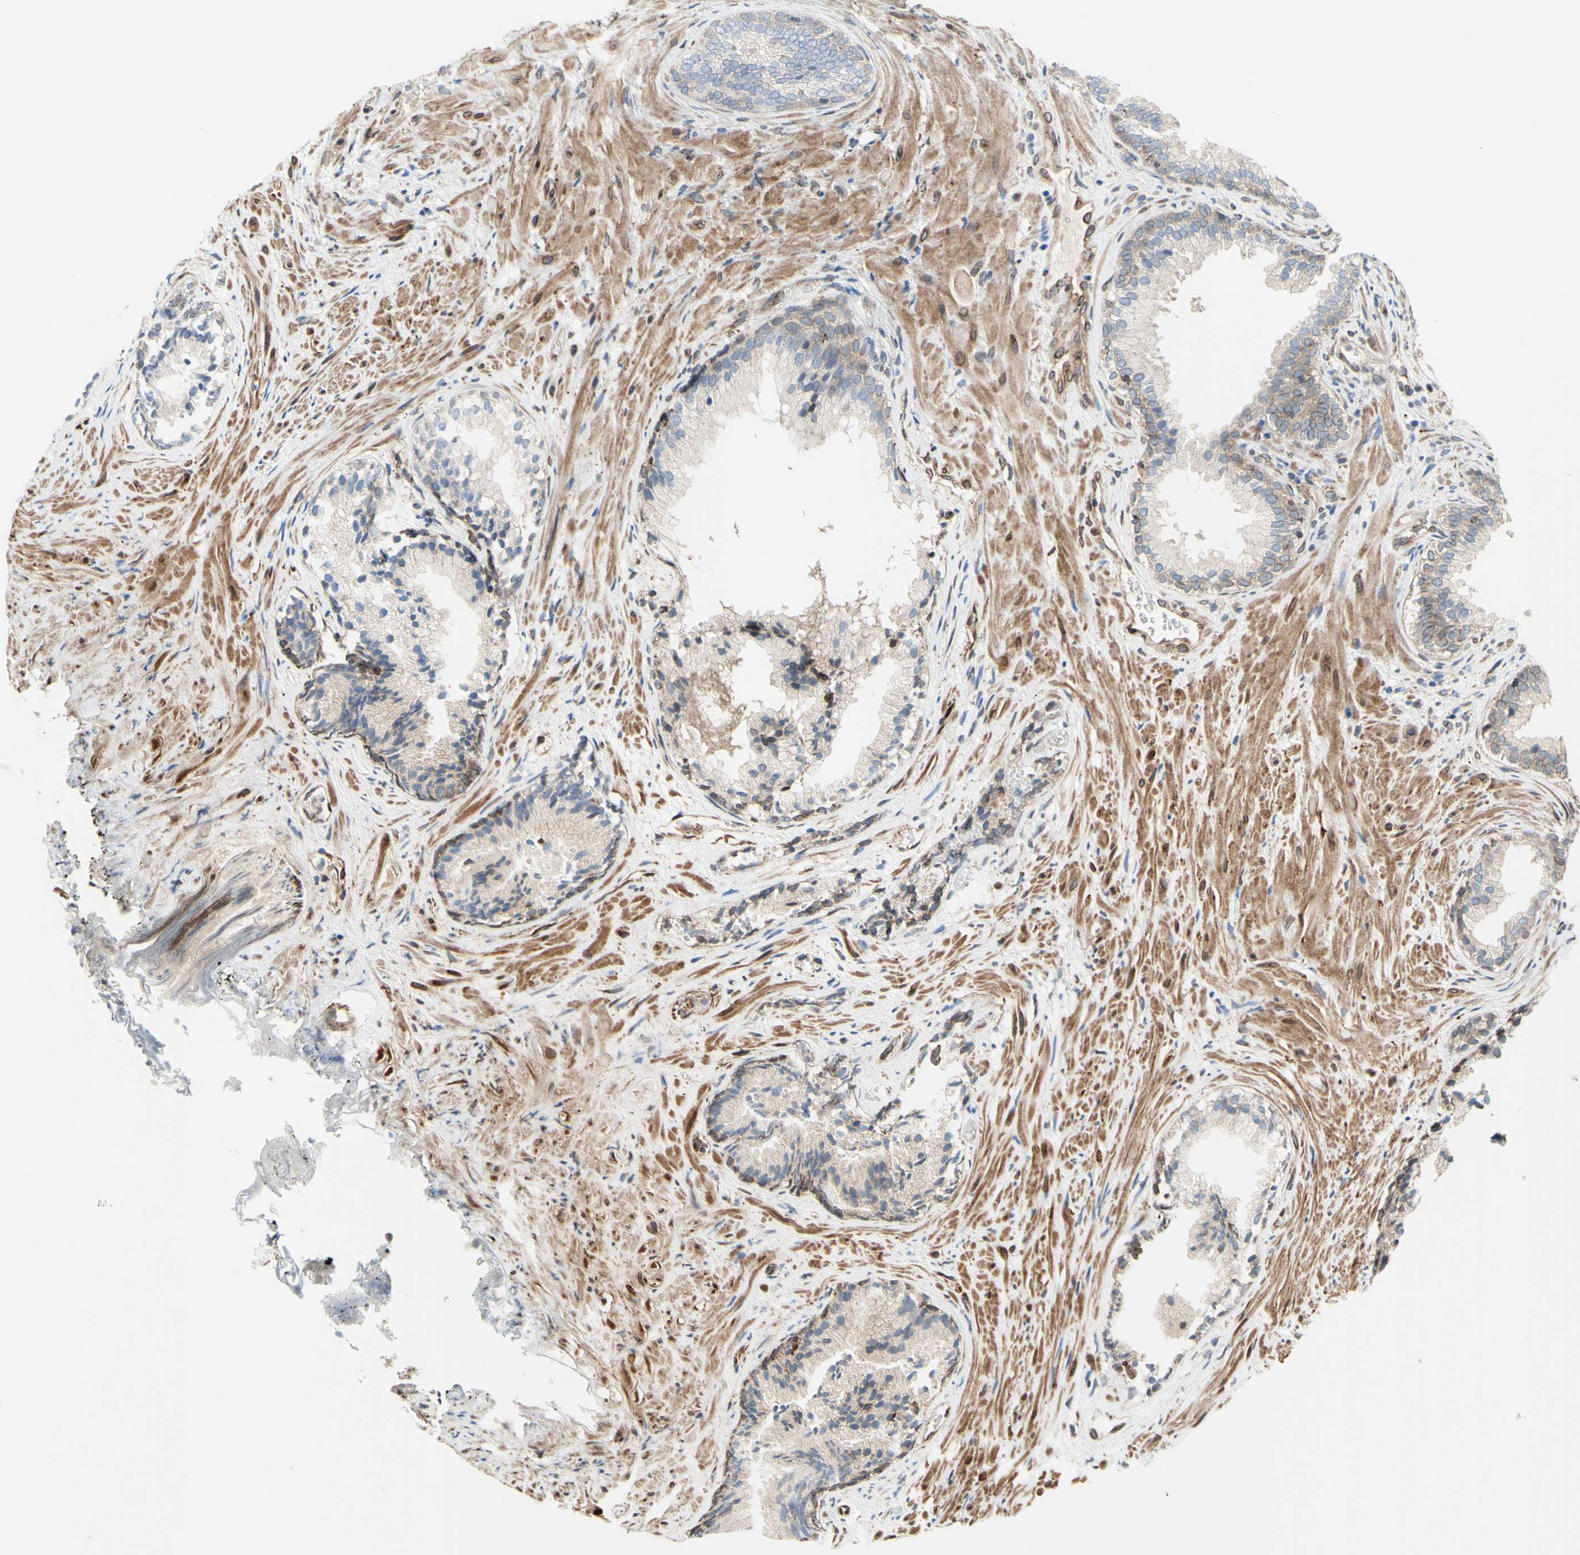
{"staining": {"intensity": "weak", "quantity": "<25%", "location": "cytoplasmic/membranous"}, "tissue": "prostate", "cell_type": "Glandular cells", "image_type": "normal", "snomed": [{"axis": "morphology", "description": "Normal tissue, NOS"}, {"axis": "topography", "description": "Prostate"}], "caption": "Immunohistochemical staining of normal prostate shows no significant staining in glandular cells.", "gene": "TRAF2", "patient": {"sex": "male", "age": 76}}